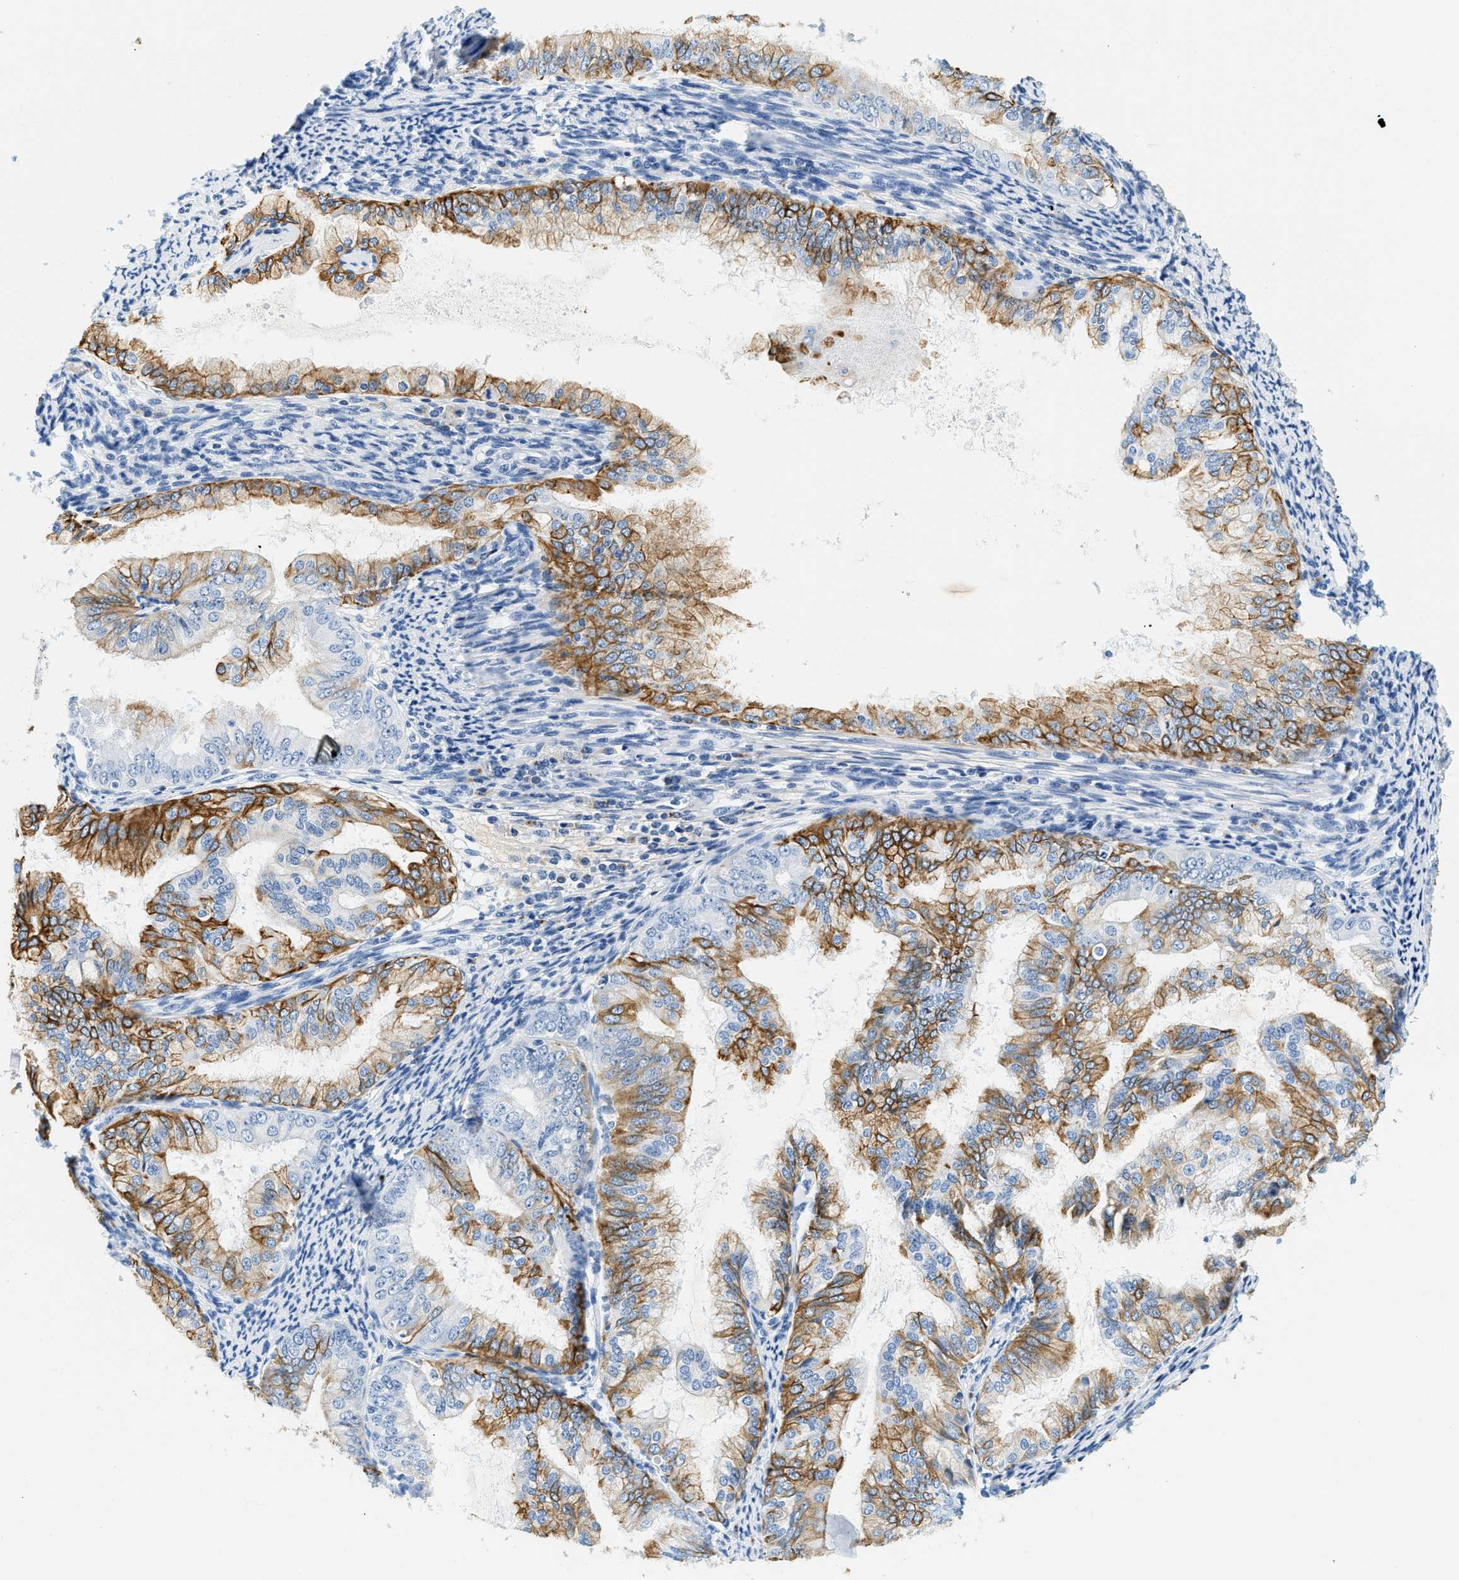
{"staining": {"intensity": "moderate", "quantity": "25%-75%", "location": "cytoplasmic/membranous"}, "tissue": "endometrial cancer", "cell_type": "Tumor cells", "image_type": "cancer", "snomed": [{"axis": "morphology", "description": "Adenocarcinoma, NOS"}, {"axis": "topography", "description": "Endometrium"}], "caption": "A micrograph showing moderate cytoplasmic/membranous expression in approximately 25%-75% of tumor cells in endometrial adenocarcinoma, as visualized by brown immunohistochemical staining.", "gene": "STXBP2", "patient": {"sex": "female", "age": 63}}